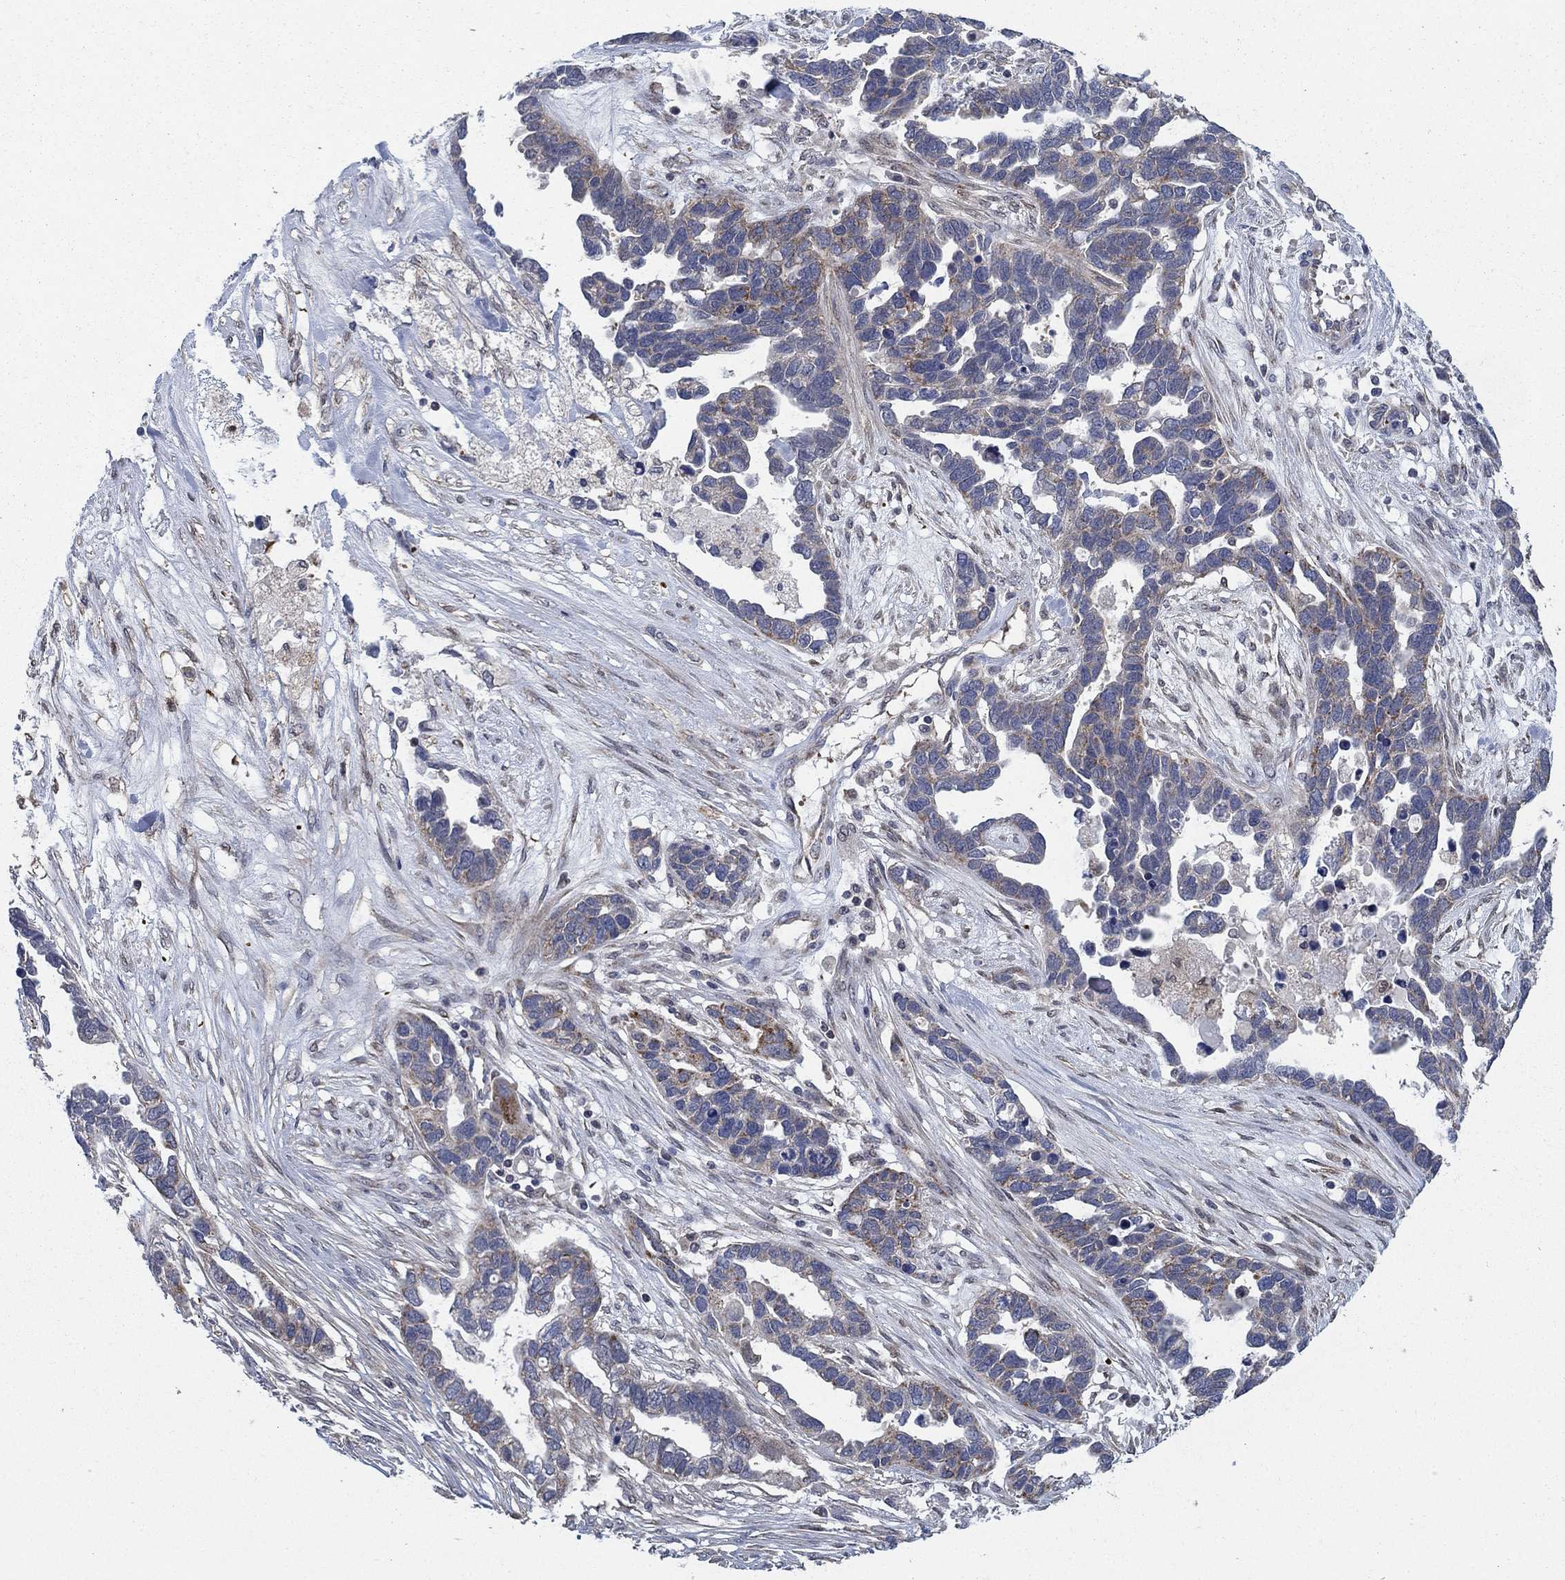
{"staining": {"intensity": "moderate", "quantity": "25%-75%", "location": "cytoplasmic/membranous"}, "tissue": "ovarian cancer", "cell_type": "Tumor cells", "image_type": "cancer", "snomed": [{"axis": "morphology", "description": "Cystadenocarcinoma, serous, NOS"}, {"axis": "topography", "description": "Ovary"}], "caption": "Ovarian cancer (serous cystadenocarcinoma) tissue shows moderate cytoplasmic/membranous positivity in approximately 25%-75% of tumor cells, visualized by immunohistochemistry. The staining was performed using DAB (3,3'-diaminobenzidine), with brown indicating positive protein expression. Nuclei are stained blue with hematoxylin.", "gene": "NME7", "patient": {"sex": "female", "age": 54}}